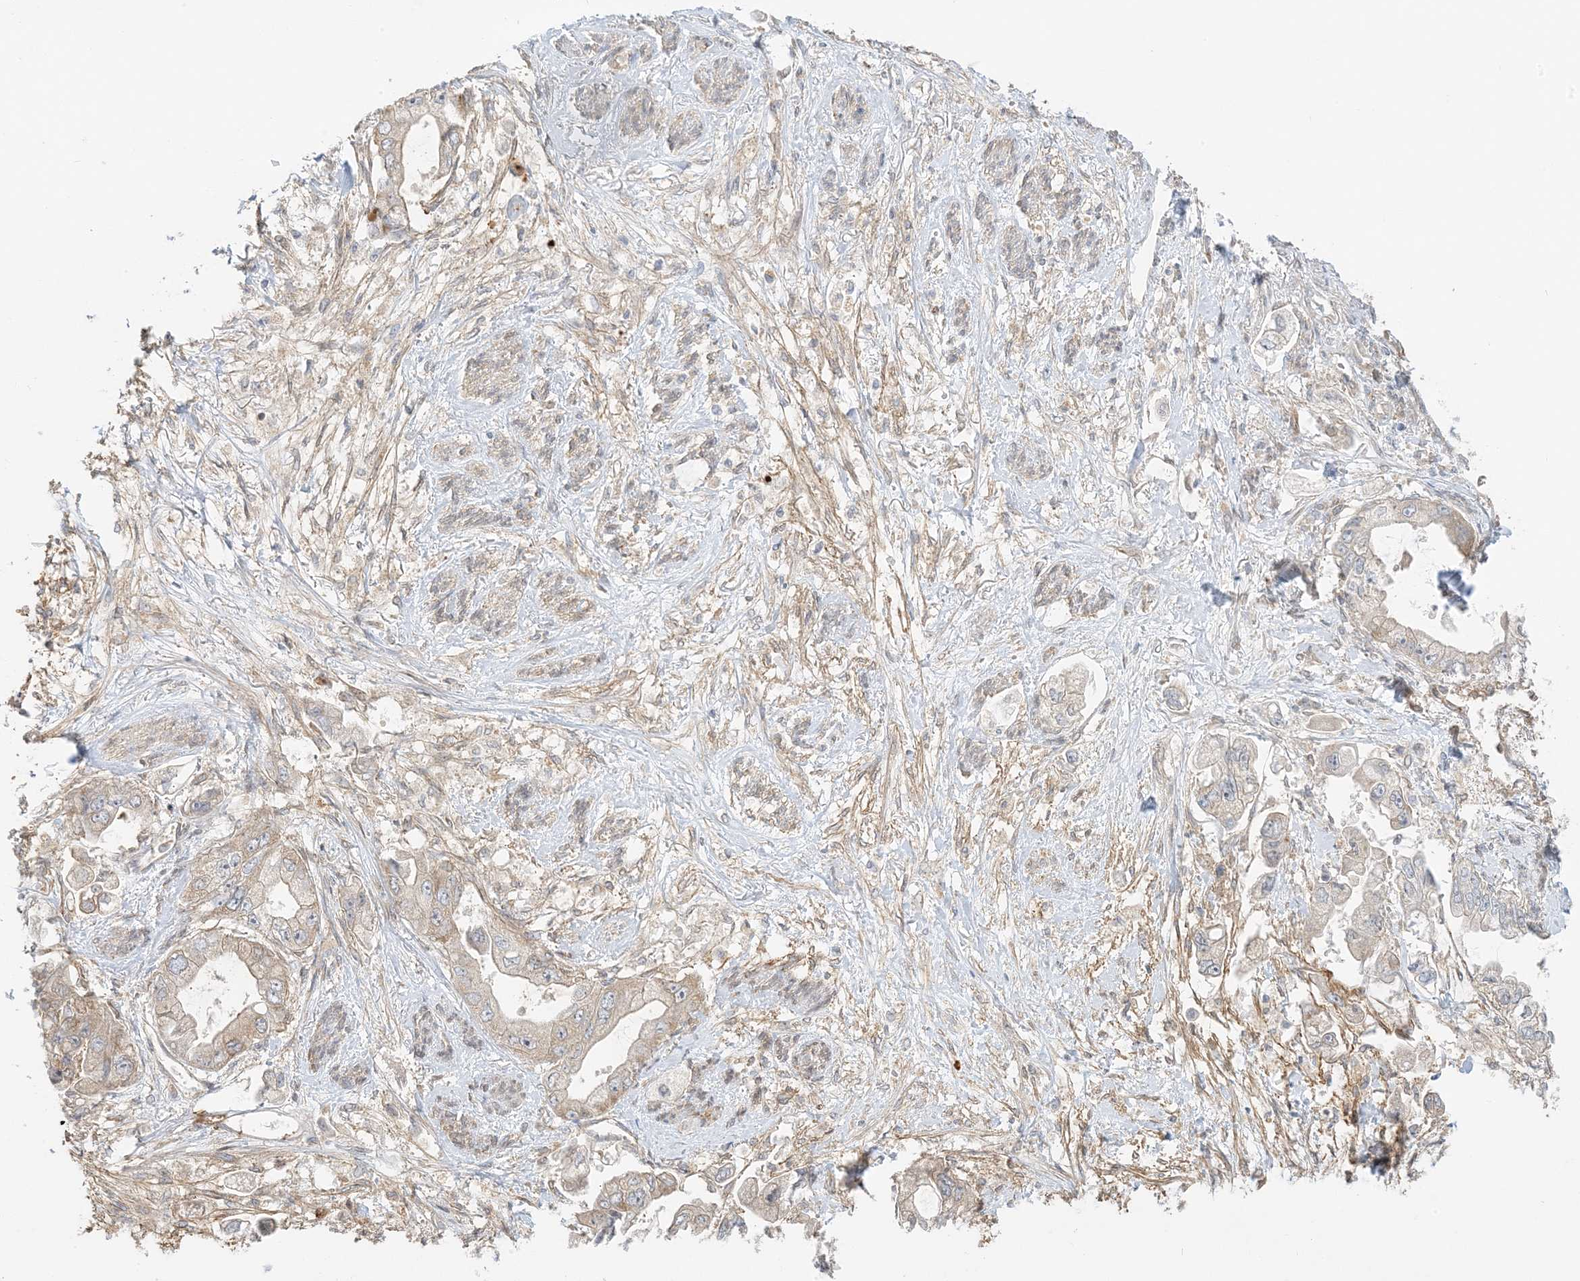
{"staining": {"intensity": "negative", "quantity": "none", "location": "none"}, "tissue": "stomach cancer", "cell_type": "Tumor cells", "image_type": "cancer", "snomed": [{"axis": "morphology", "description": "Adenocarcinoma, NOS"}, {"axis": "topography", "description": "Stomach"}], "caption": "Micrograph shows no significant protein staining in tumor cells of stomach cancer (adenocarcinoma). The staining was performed using DAB (3,3'-diaminobenzidine) to visualize the protein expression in brown, while the nuclei were stained in blue with hematoxylin (Magnification: 20x).", "gene": "UBAP2L", "patient": {"sex": "male", "age": 62}}